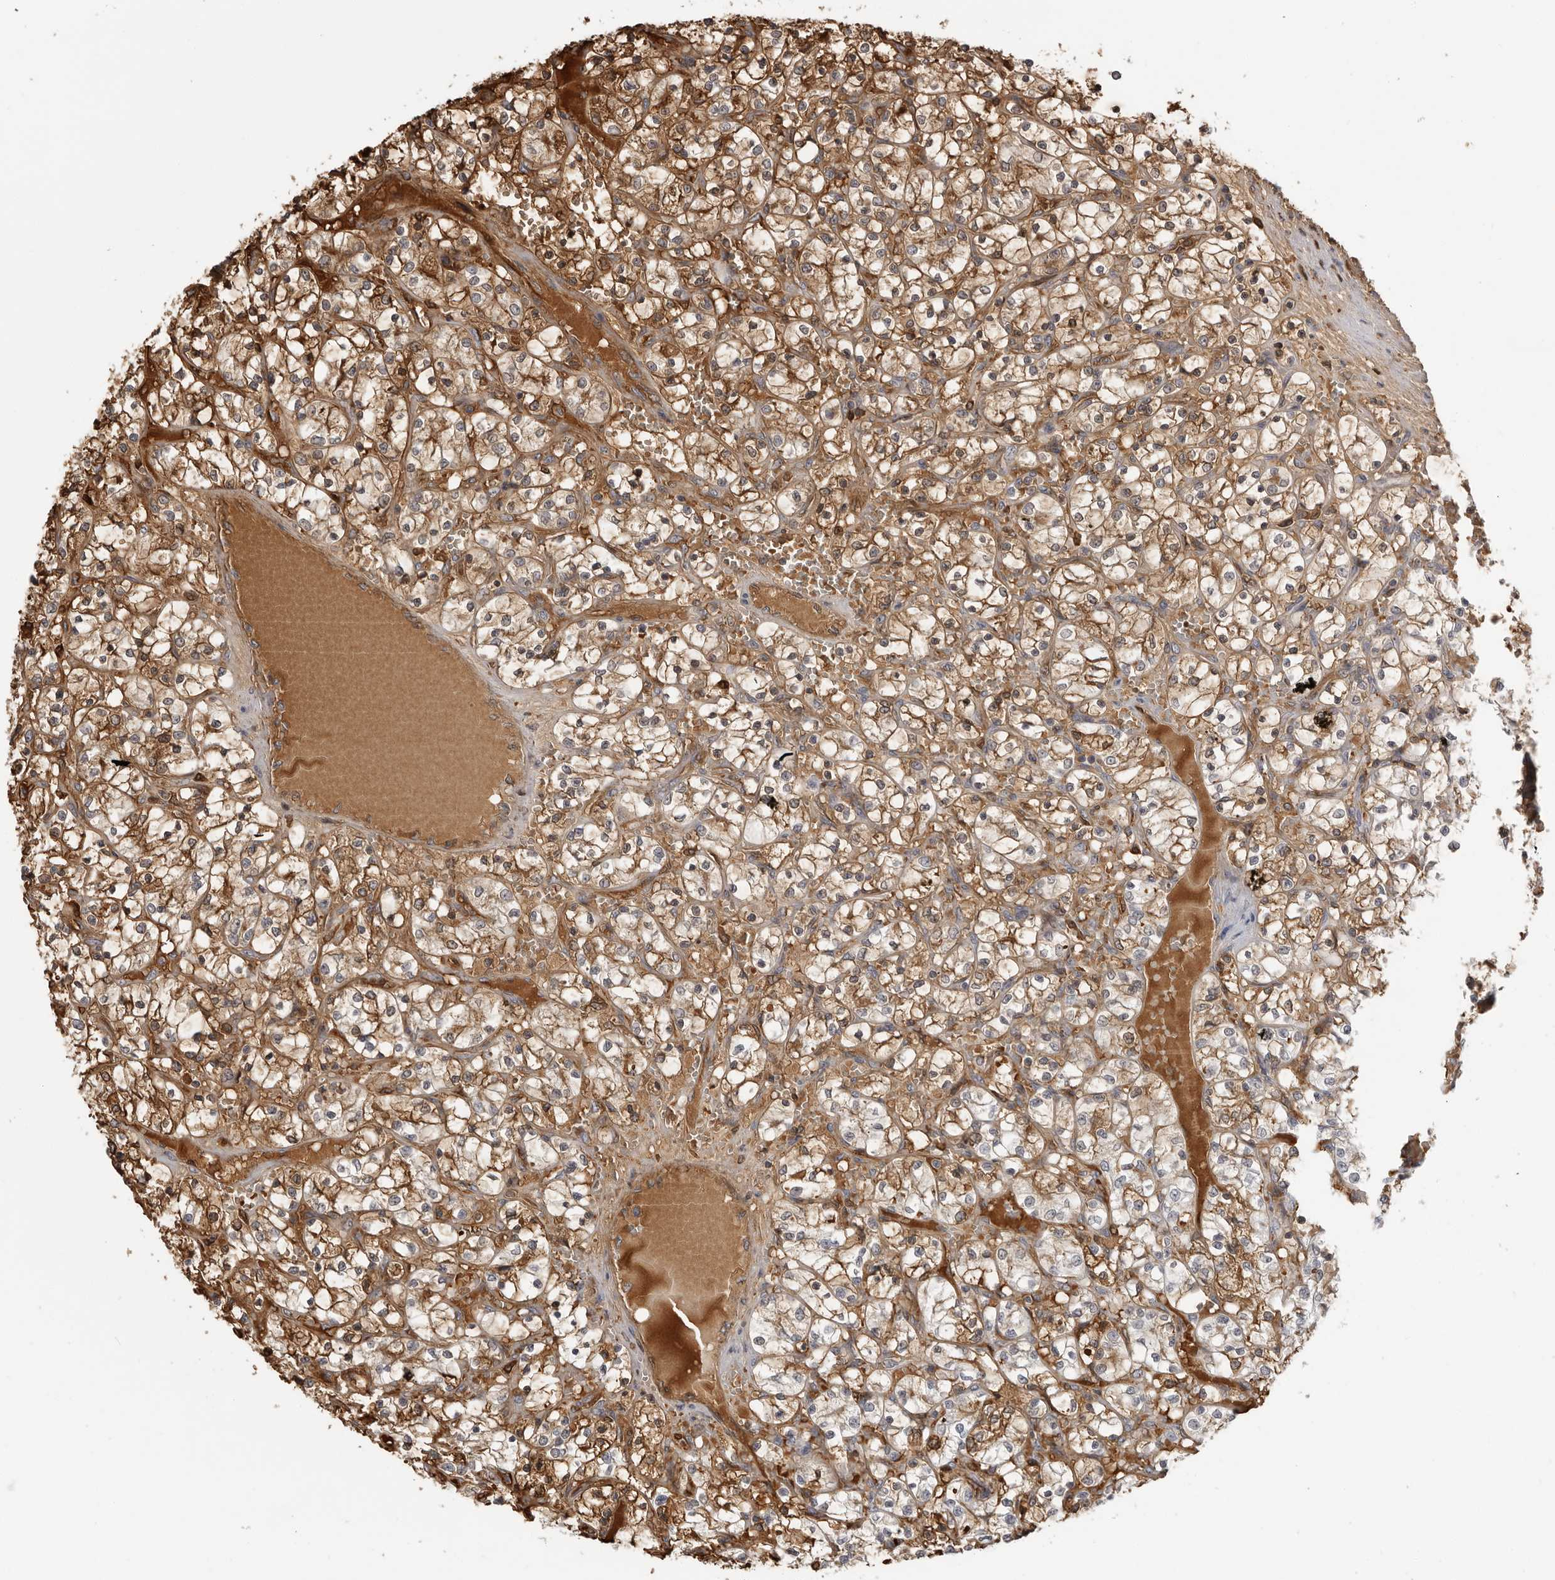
{"staining": {"intensity": "moderate", "quantity": "25%-75%", "location": "cytoplasmic/membranous"}, "tissue": "renal cancer", "cell_type": "Tumor cells", "image_type": "cancer", "snomed": [{"axis": "morphology", "description": "Adenocarcinoma, NOS"}, {"axis": "topography", "description": "Kidney"}], "caption": "This is an image of IHC staining of adenocarcinoma (renal), which shows moderate staining in the cytoplasmic/membranous of tumor cells.", "gene": "PLEKHF2", "patient": {"sex": "female", "age": 69}}